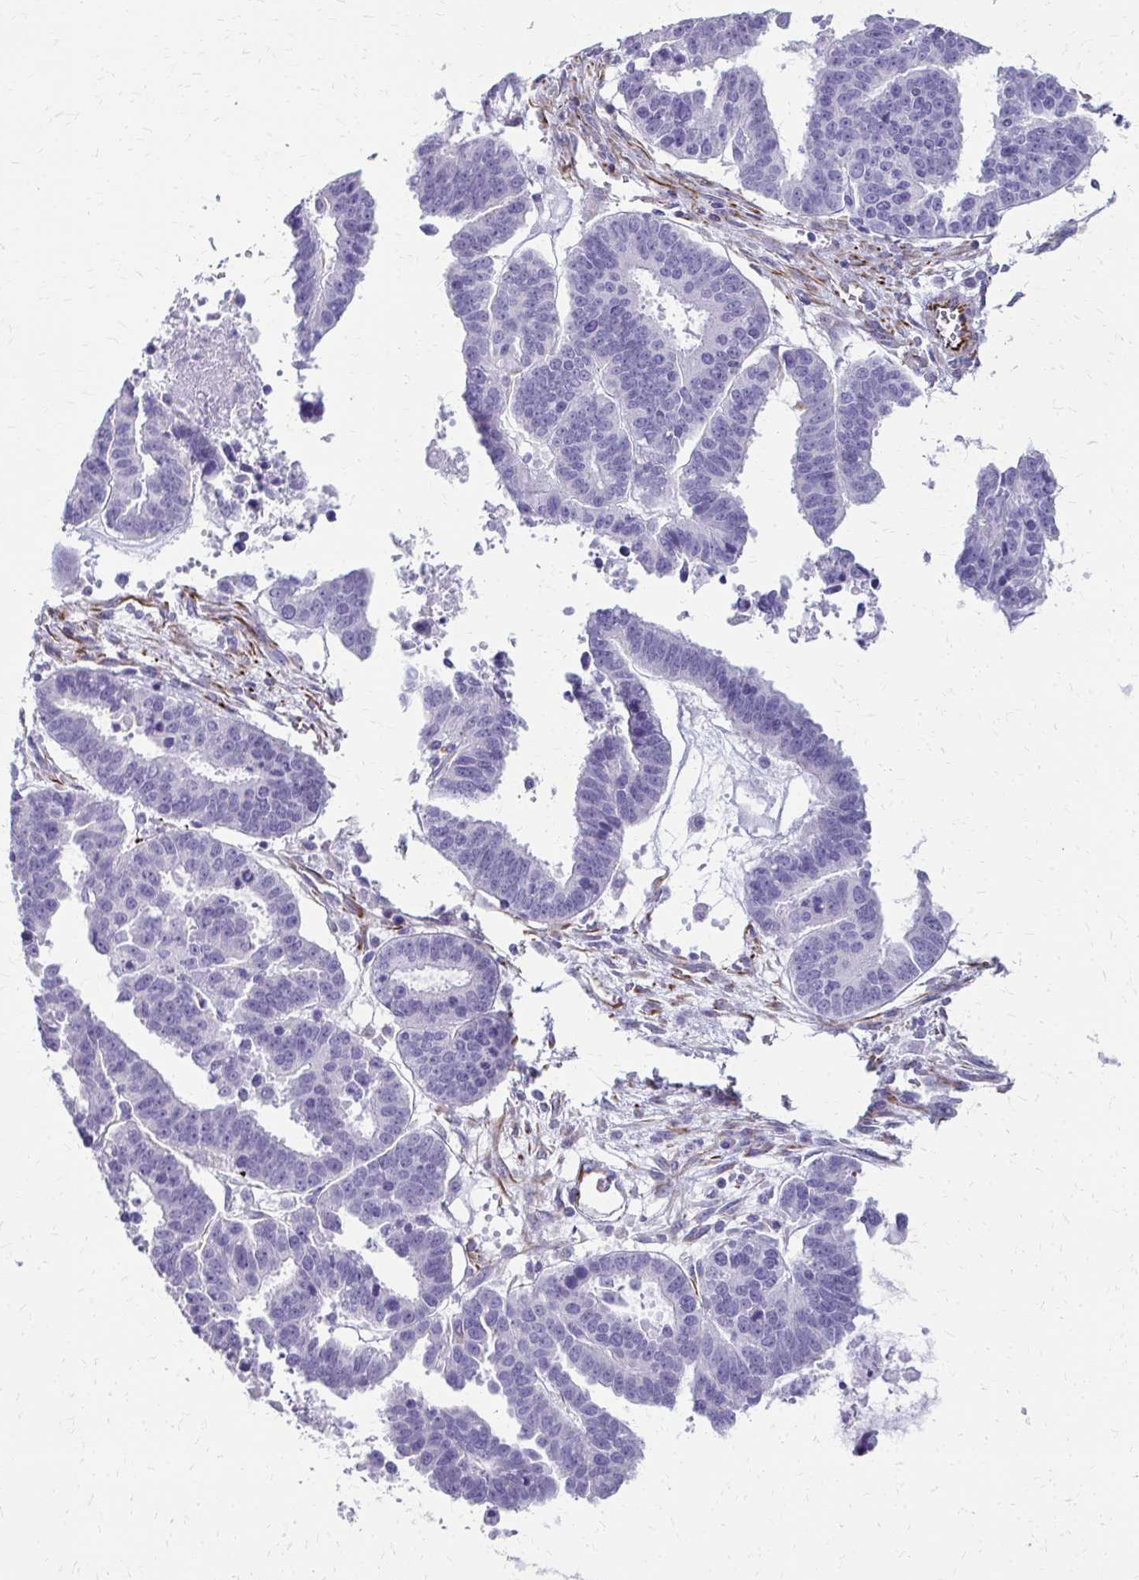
{"staining": {"intensity": "negative", "quantity": "none", "location": "none"}, "tissue": "ovarian cancer", "cell_type": "Tumor cells", "image_type": "cancer", "snomed": [{"axis": "morphology", "description": "Carcinoma, endometroid"}, {"axis": "morphology", "description": "Cystadenocarcinoma, serous, NOS"}, {"axis": "topography", "description": "Ovary"}], "caption": "This is an IHC histopathology image of endometroid carcinoma (ovarian). There is no expression in tumor cells.", "gene": "TRIM6", "patient": {"sex": "female", "age": 45}}